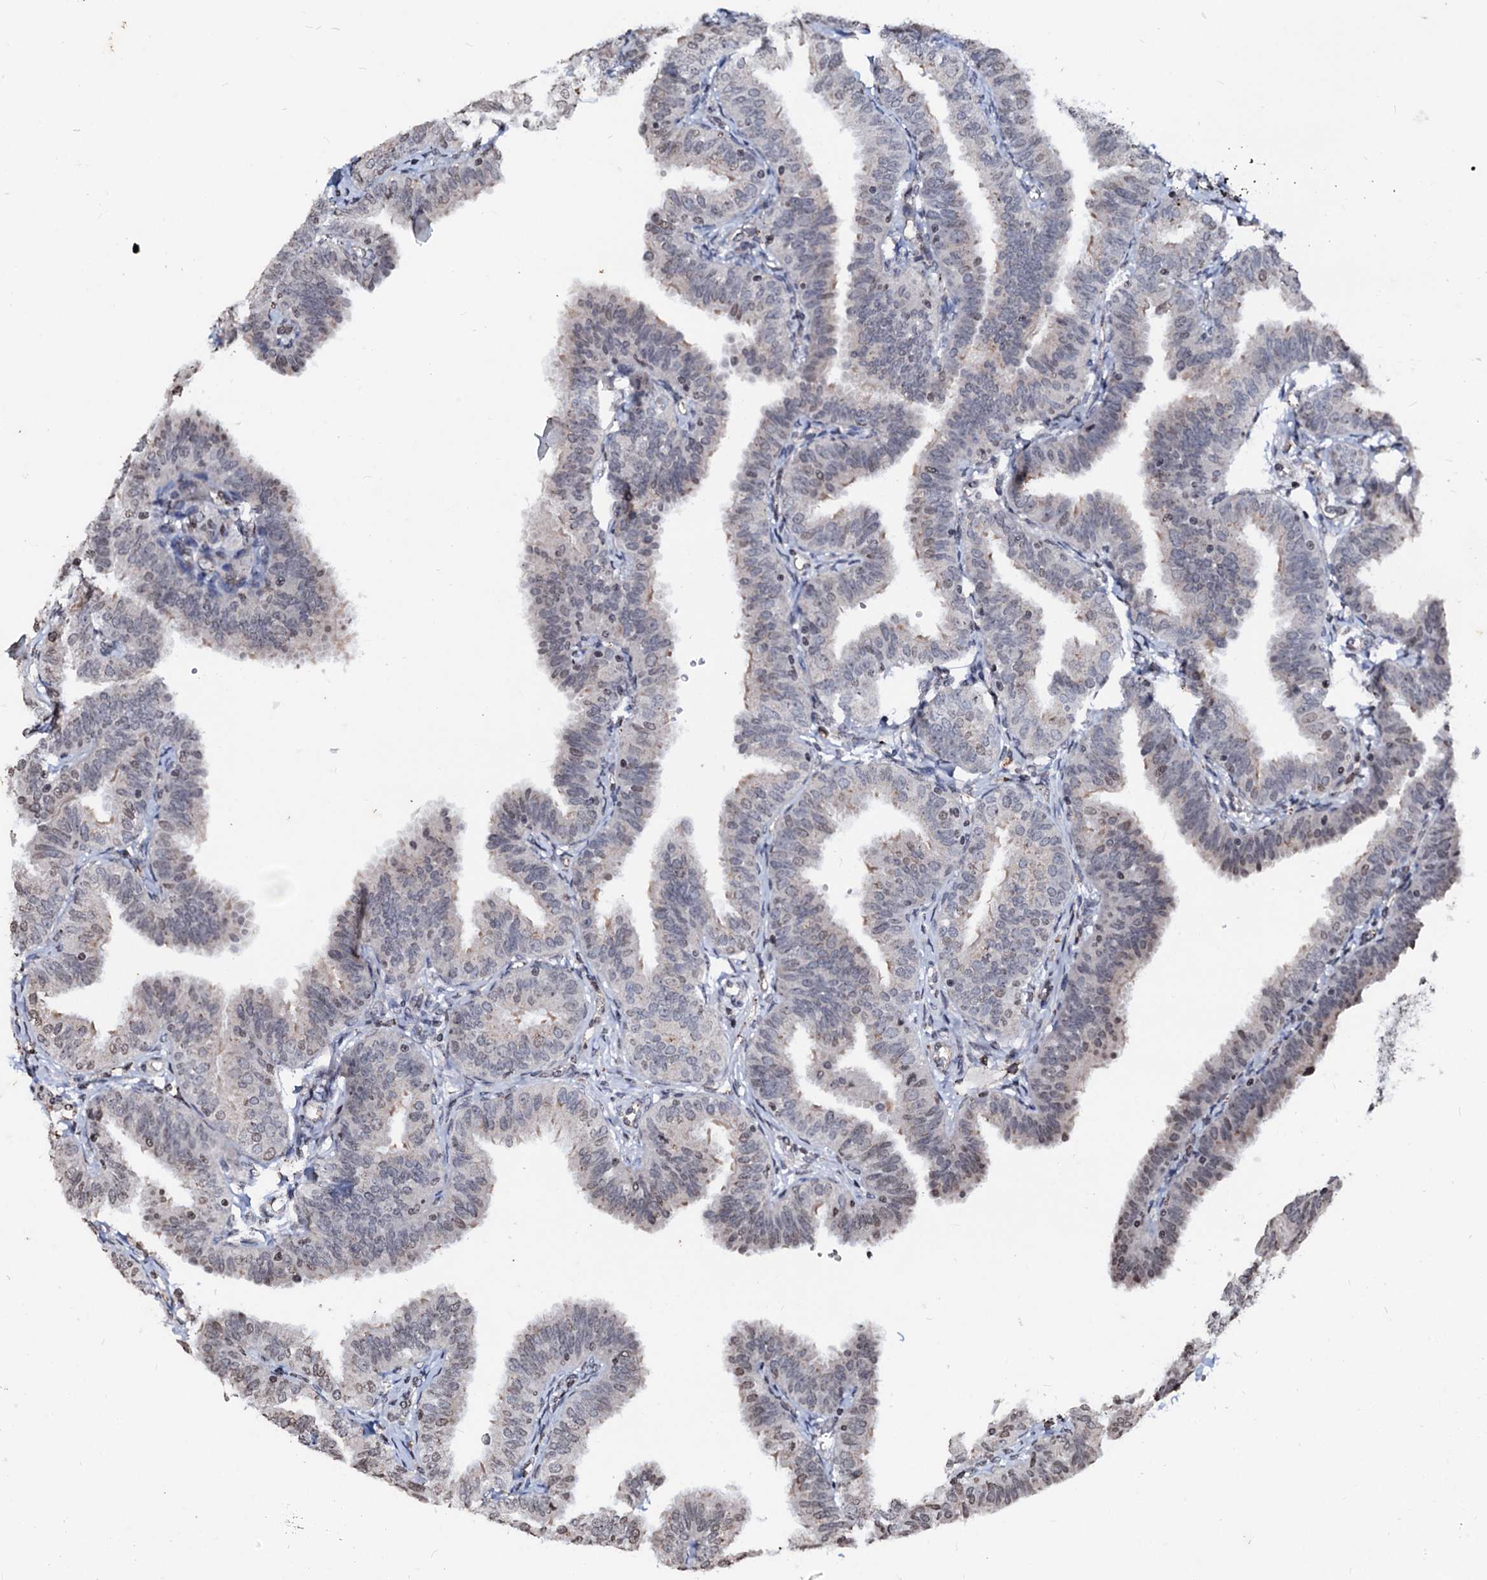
{"staining": {"intensity": "weak", "quantity": "25%-75%", "location": "nuclear"}, "tissue": "fallopian tube", "cell_type": "Glandular cells", "image_type": "normal", "snomed": [{"axis": "morphology", "description": "Normal tissue, NOS"}, {"axis": "topography", "description": "Fallopian tube"}], "caption": "Immunohistochemistry of benign fallopian tube shows low levels of weak nuclear positivity in about 25%-75% of glandular cells.", "gene": "LSM11", "patient": {"sex": "female", "age": 35}}